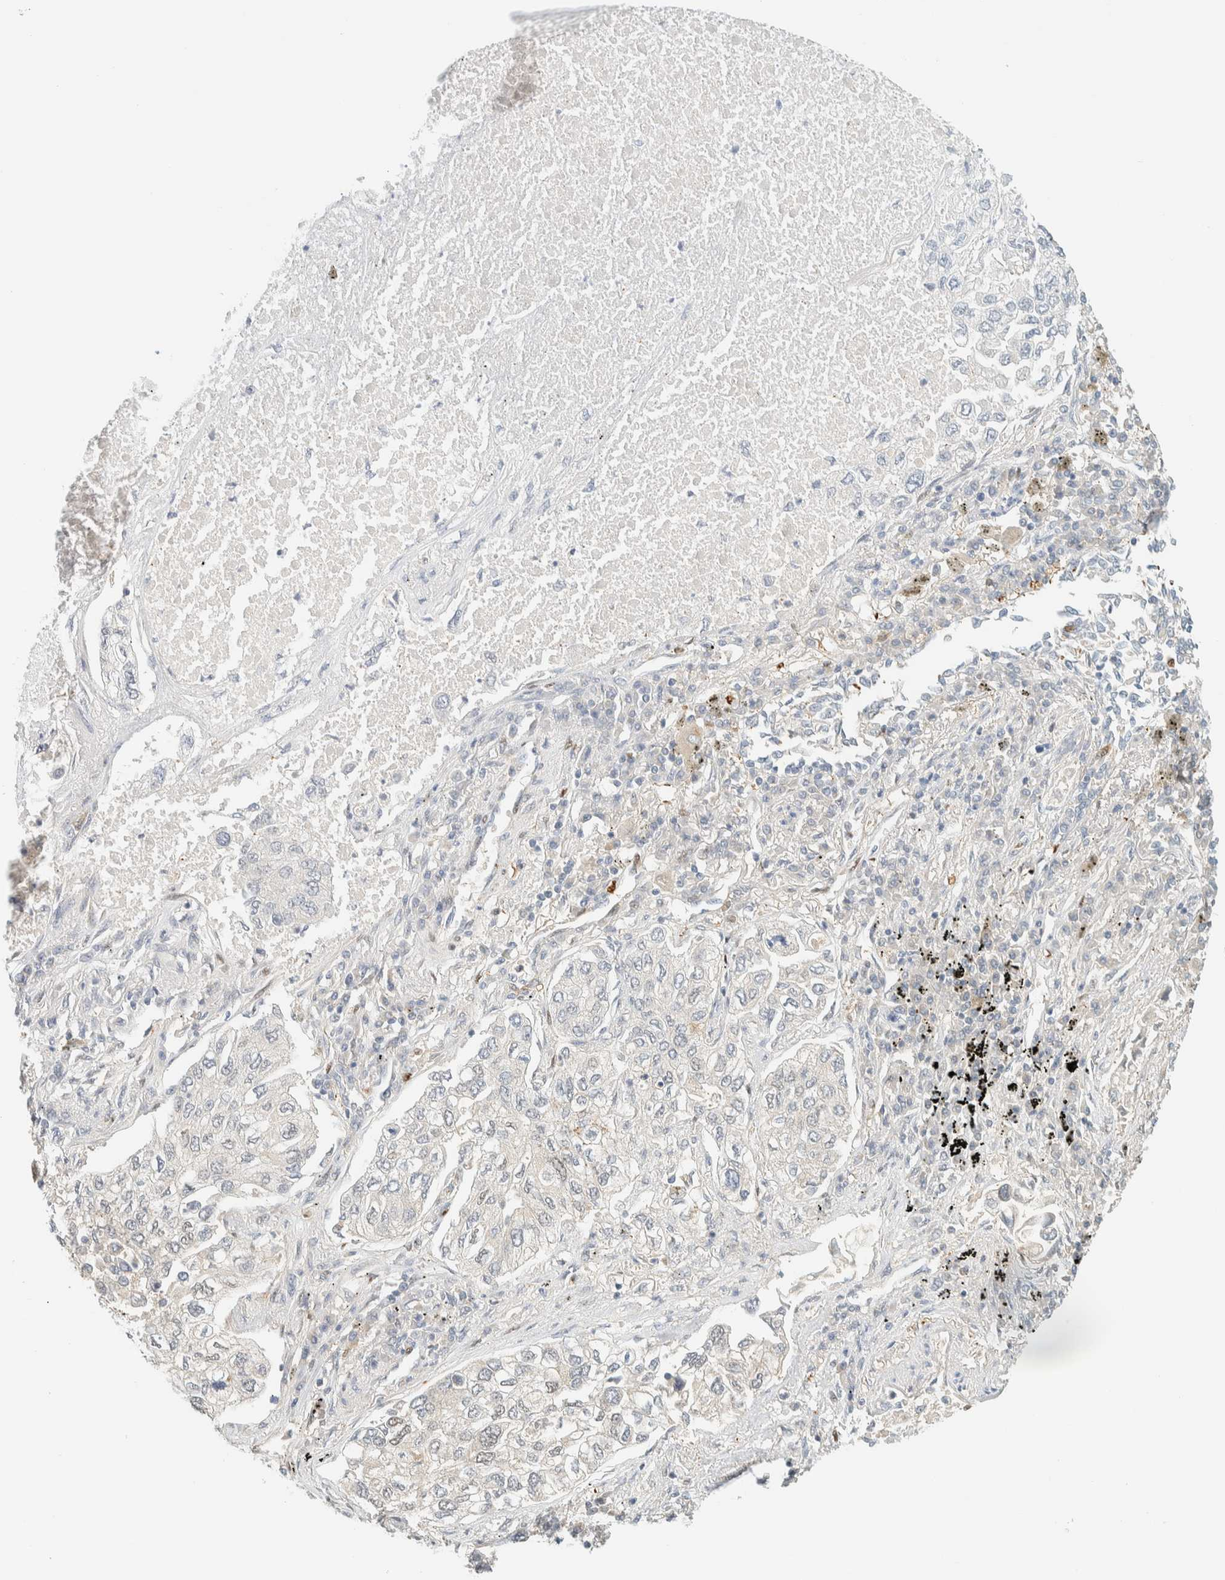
{"staining": {"intensity": "negative", "quantity": "none", "location": "none"}, "tissue": "lung cancer", "cell_type": "Tumor cells", "image_type": "cancer", "snomed": [{"axis": "morphology", "description": "Inflammation, NOS"}, {"axis": "morphology", "description": "Adenocarcinoma, NOS"}, {"axis": "topography", "description": "Lung"}], "caption": "Immunohistochemistry of human lung cancer displays no staining in tumor cells.", "gene": "ZBTB37", "patient": {"sex": "male", "age": 63}}